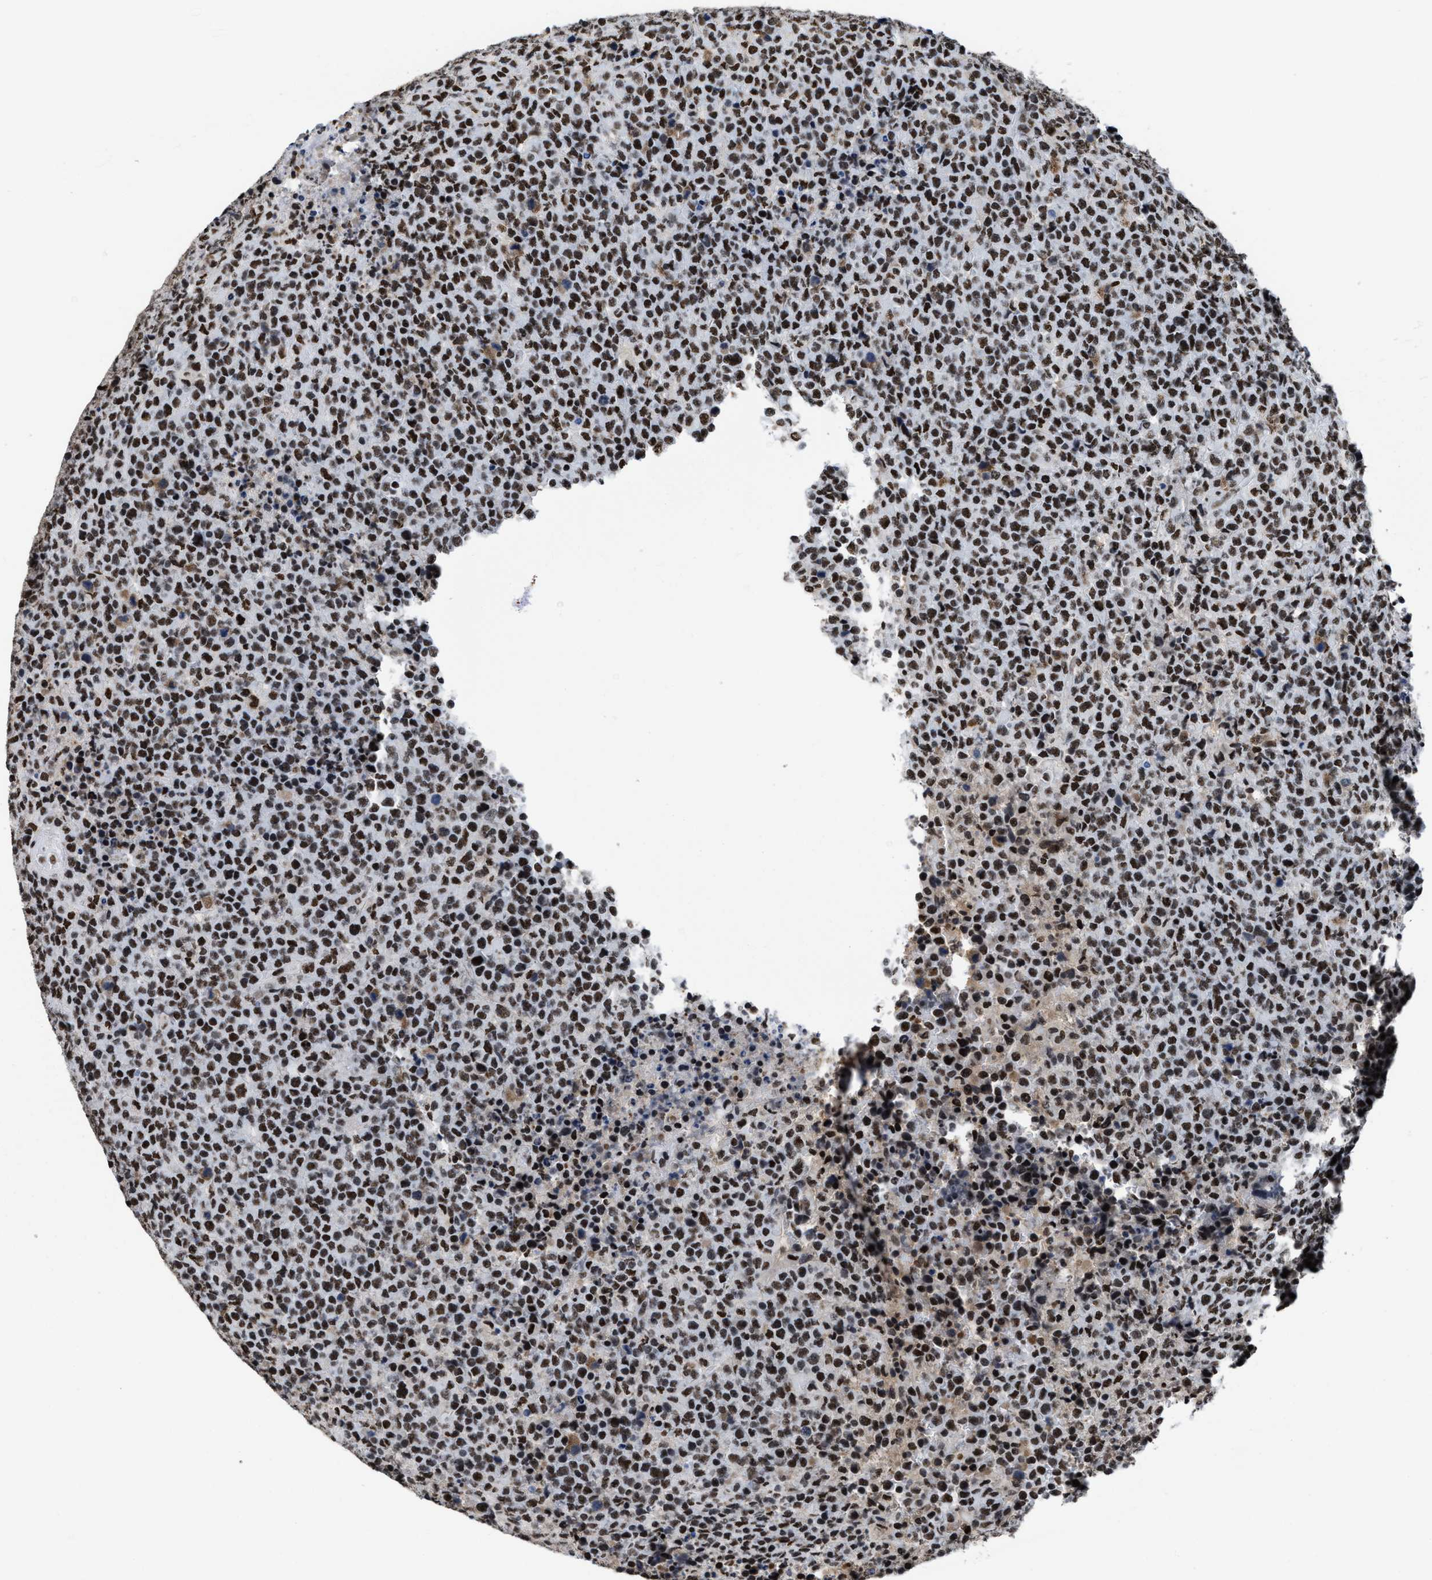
{"staining": {"intensity": "strong", "quantity": ">75%", "location": "nuclear"}, "tissue": "lymphoma", "cell_type": "Tumor cells", "image_type": "cancer", "snomed": [{"axis": "morphology", "description": "Malignant lymphoma, non-Hodgkin's type, High grade"}, {"axis": "topography", "description": "Lymph node"}], "caption": "Immunohistochemical staining of lymphoma demonstrates high levels of strong nuclear staining in about >75% of tumor cells.", "gene": "SMARCC2", "patient": {"sex": "male", "age": 13}}